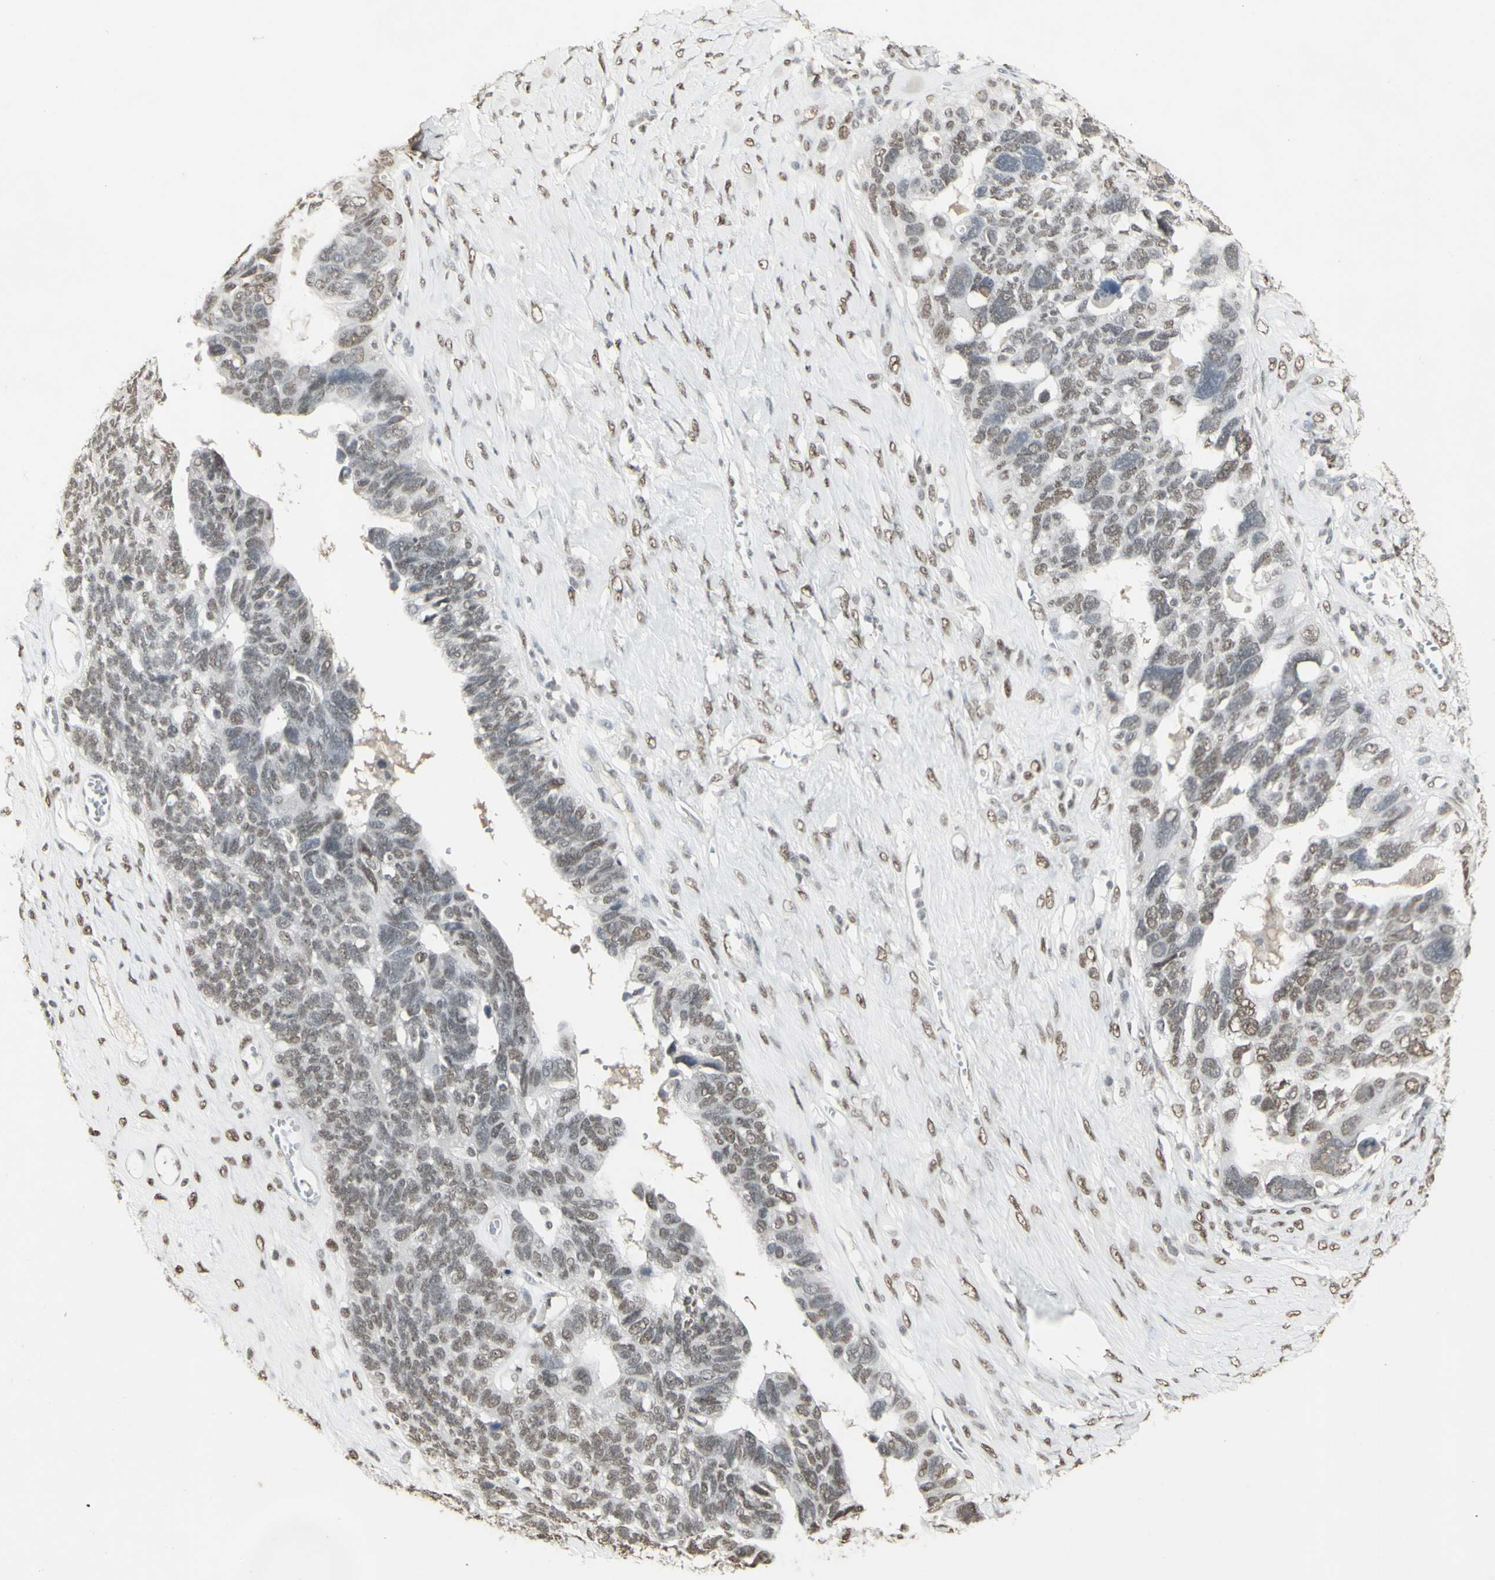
{"staining": {"intensity": "weak", "quantity": "25%-75%", "location": "nuclear"}, "tissue": "ovarian cancer", "cell_type": "Tumor cells", "image_type": "cancer", "snomed": [{"axis": "morphology", "description": "Cystadenocarcinoma, serous, NOS"}, {"axis": "topography", "description": "Ovary"}], "caption": "Protein staining reveals weak nuclear staining in approximately 25%-75% of tumor cells in serous cystadenocarcinoma (ovarian). Nuclei are stained in blue.", "gene": "TRIM28", "patient": {"sex": "female", "age": 79}}